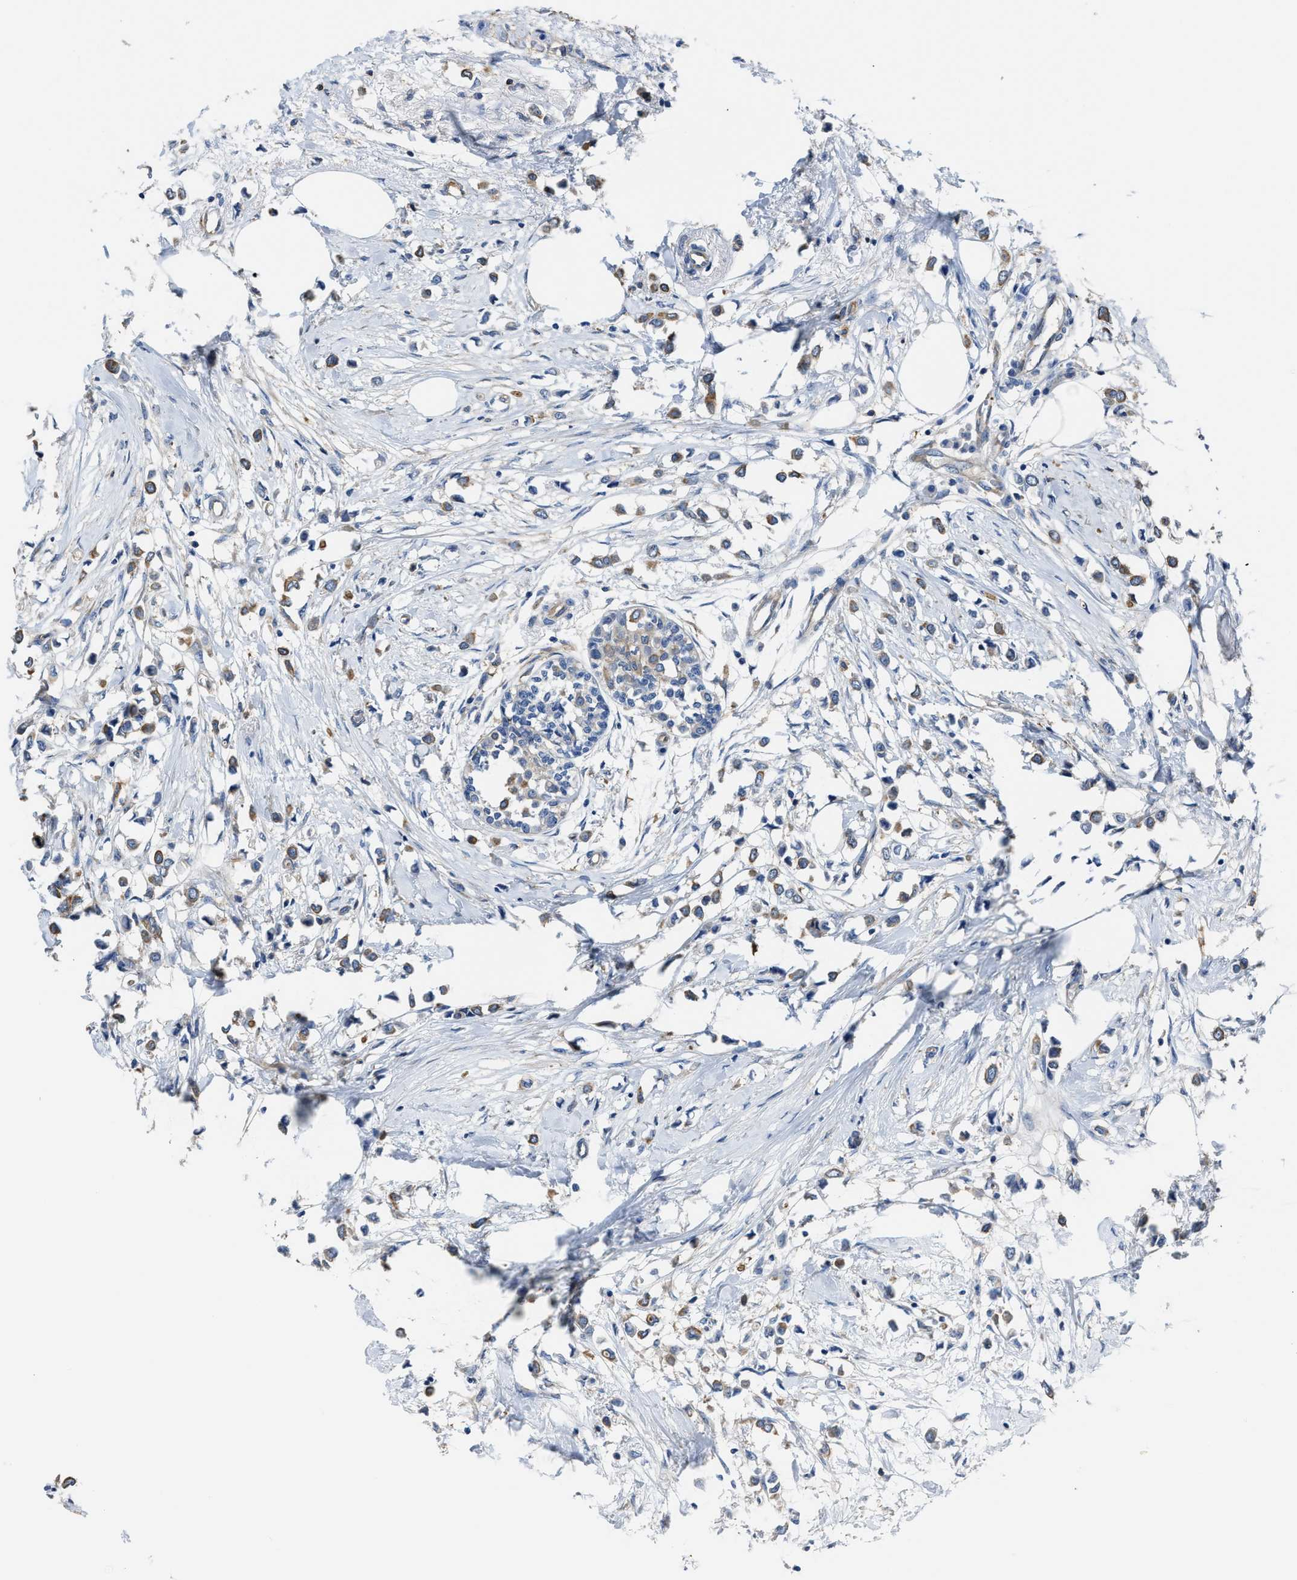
{"staining": {"intensity": "moderate", "quantity": ">75%", "location": "cytoplasmic/membranous"}, "tissue": "breast cancer", "cell_type": "Tumor cells", "image_type": "cancer", "snomed": [{"axis": "morphology", "description": "Lobular carcinoma"}, {"axis": "topography", "description": "Breast"}], "caption": "DAB immunohistochemical staining of lobular carcinoma (breast) reveals moderate cytoplasmic/membranous protein staining in about >75% of tumor cells.", "gene": "TRAF6", "patient": {"sex": "female", "age": 51}}